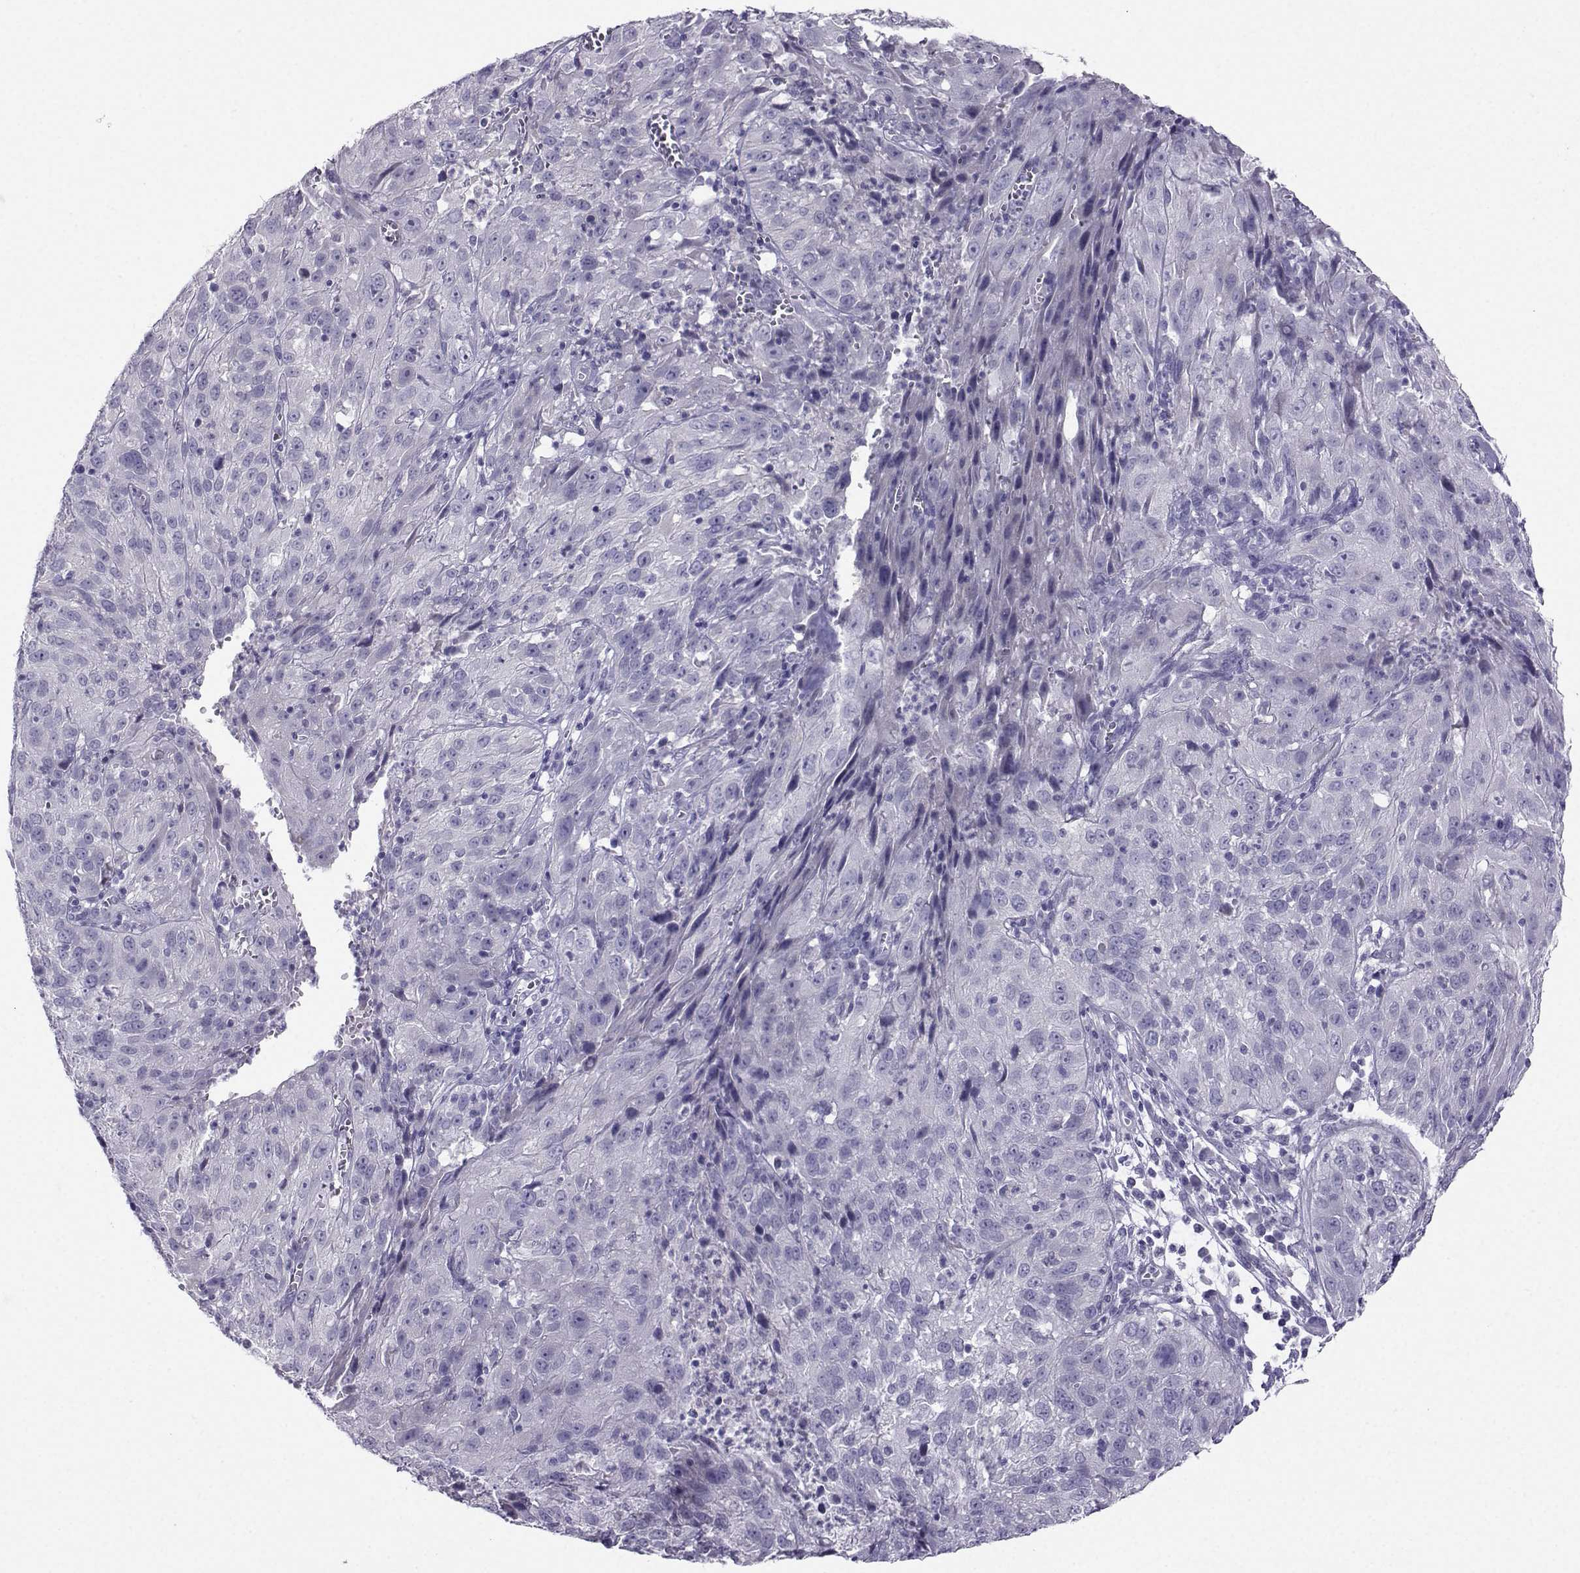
{"staining": {"intensity": "negative", "quantity": "none", "location": "none"}, "tissue": "cervical cancer", "cell_type": "Tumor cells", "image_type": "cancer", "snomed": [{"axis": "morphology", "description": "Squamous cell carcinoma, NOS"}, {"axis": "topography", "description": "Cervix"}], "caption": "High power microscopy photomicrograph of an immunohistochemistry histopathology image of cervical squamous cell carcinoma, revealing no significant expression in tumor cells.", "gene": "FBXO24", "patient": {"sex": "female", "age": 32}}